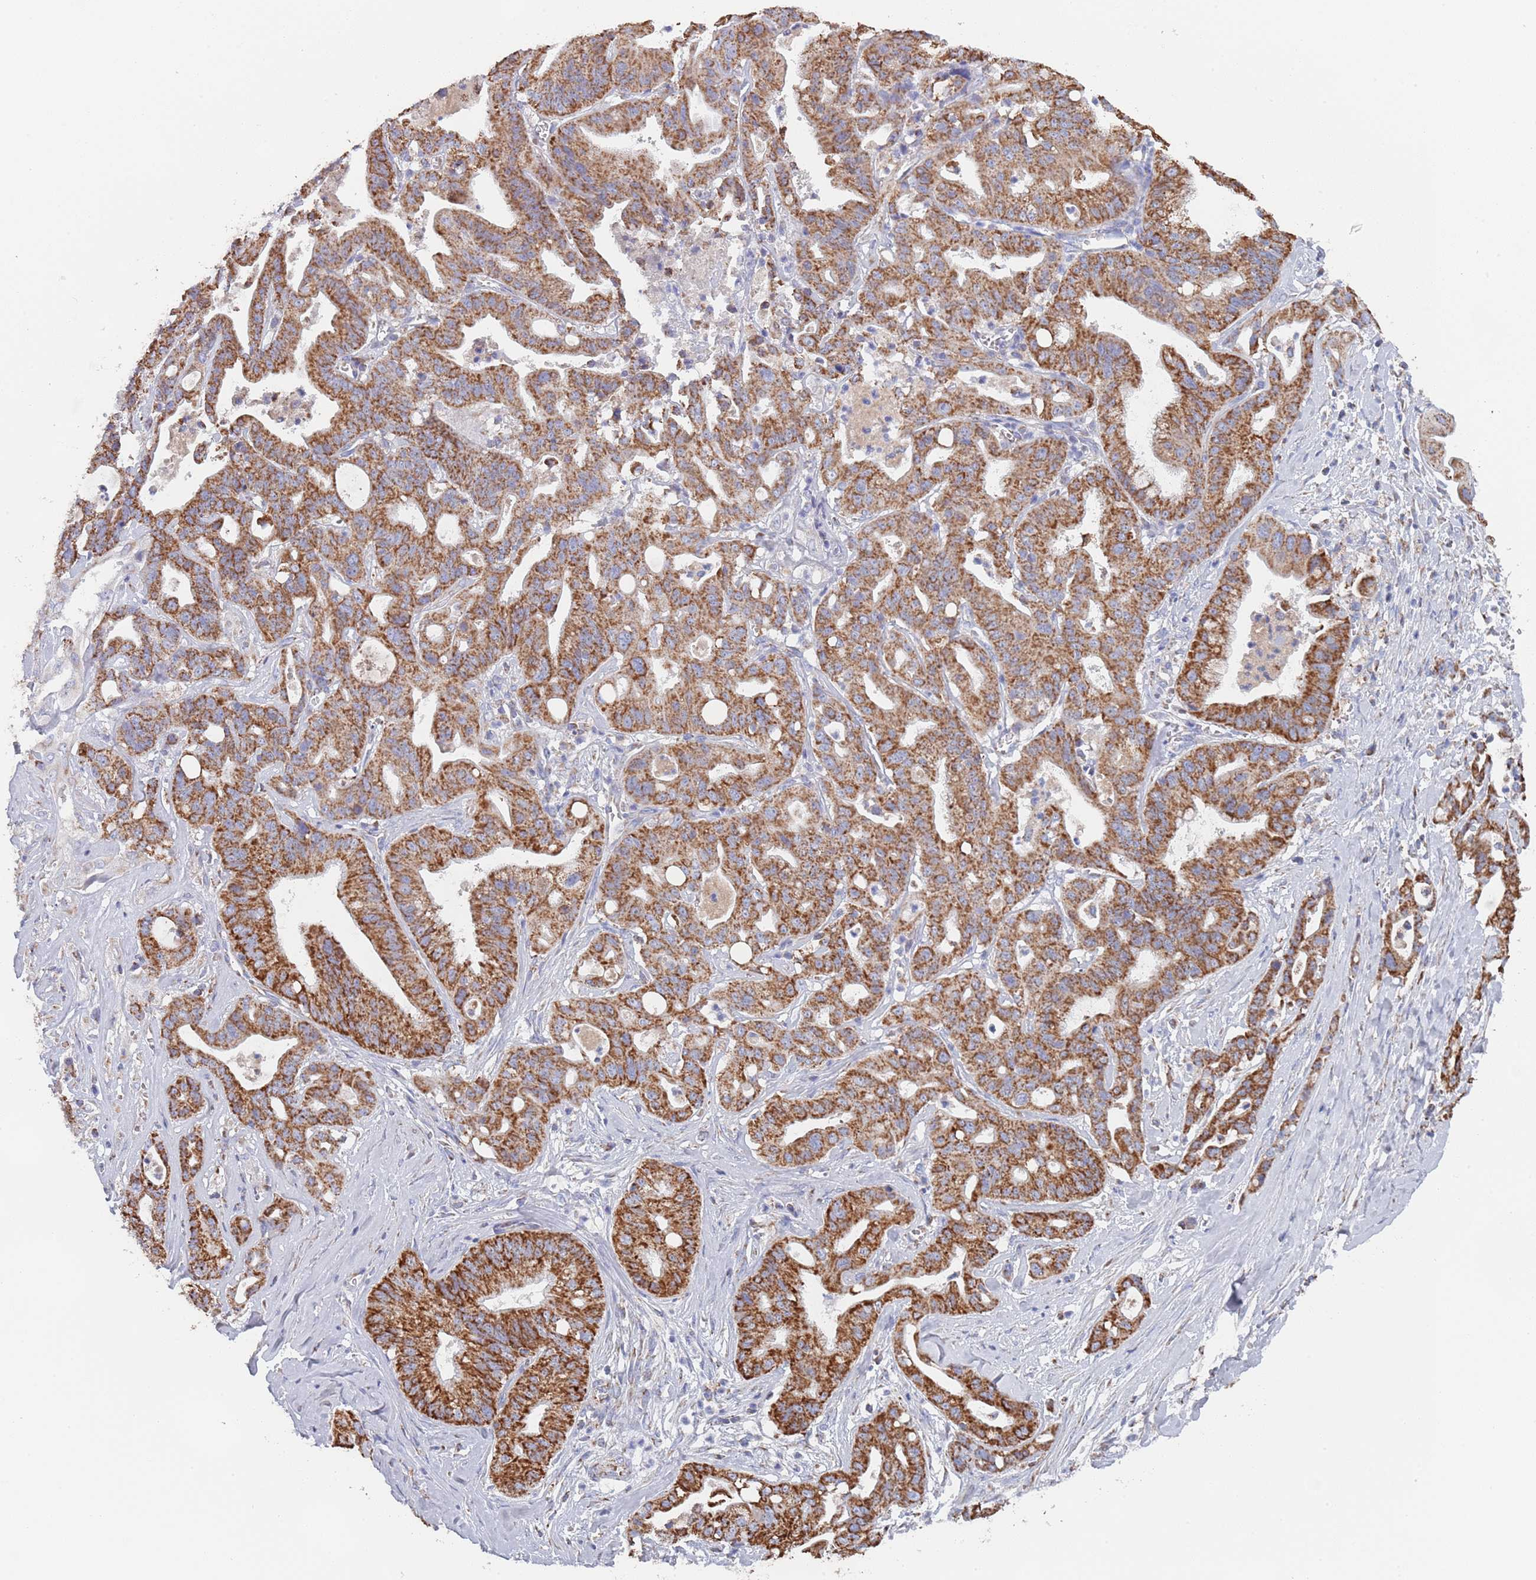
{"staining": {"intensity": "strong", "quantity": ">75%", "location": "cytoplasmic/membranous"}, "tissue": "ovarian cancer", "cell_type": "Tumor cells", "image_type": "cancer", "snomed": [{"axis": "morphology", "description": "Cystadenocarcinoma, mucinous, NOS"}, {"axis": "topography", "description": "Ovary"}], "caption": "An image of human ovarian cancer stained for a protein exhibits strong cytoplasmic/membranous brown staining in tumor cells. The staining was performed using DAB to visualize the protein expression in brown, while the nuclei were stained in blue with hematoxylin (Magnification: 20x).", "gene": "PGP", "patient": {"sex": "female", "age": 70}}